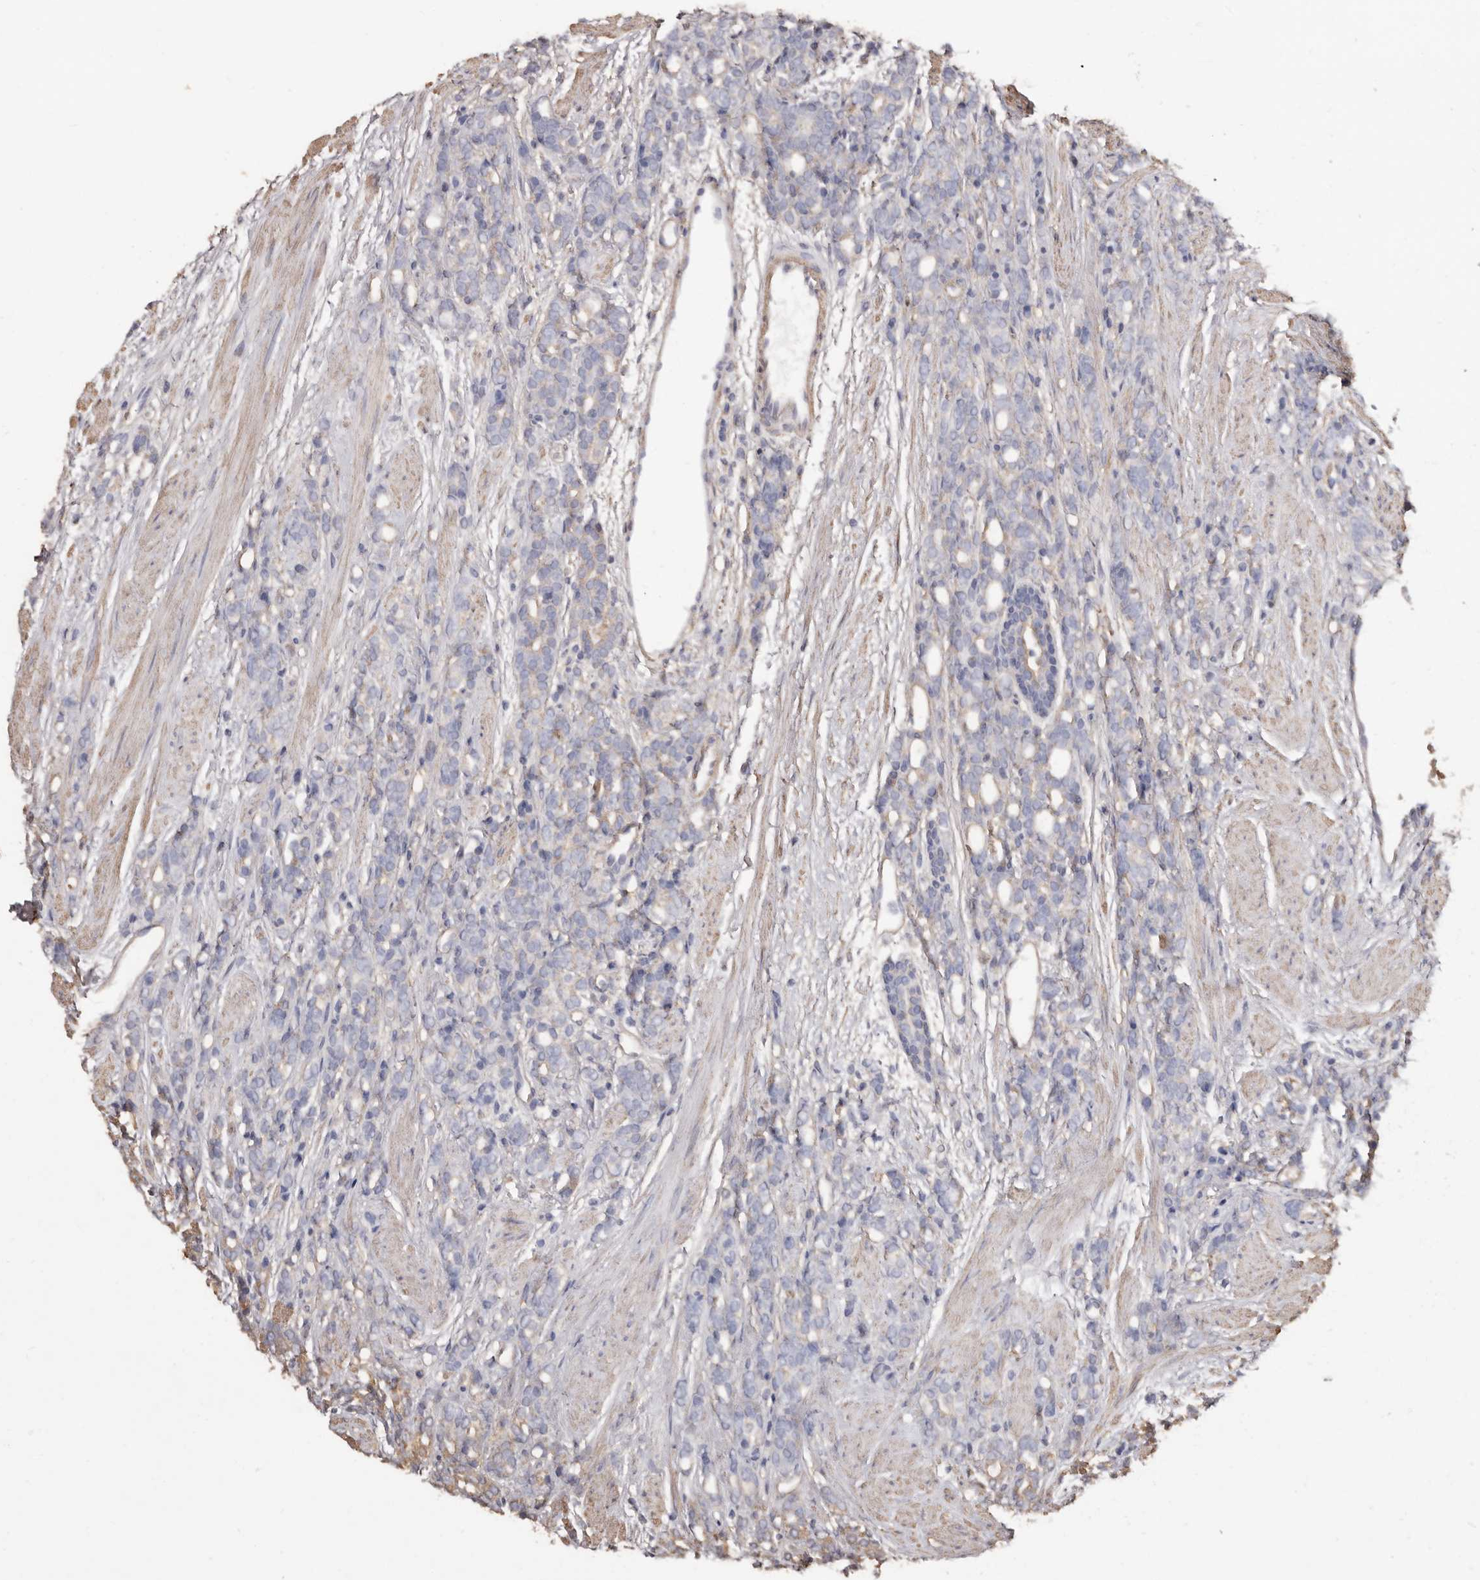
{"staining": {"intensity": "negative", "quantity": "none", "location": "none"}, "tissue": "prostate cancer", "cell_type": "Tumor cells", "image_type": "cancer", "snomed": [{"axis": "morphology", "description": "Adenocarcinoma, High grade"}, {"axis": "topography", "description": "Prostate"}], "caption": "Prostate cancer (high-grade adenocarcinoma) was stained to show a protein in brown. There is no significant expression in tumor cells.", "gene": "COQ8B", "patient": {"sex": "male", "age": 62}}